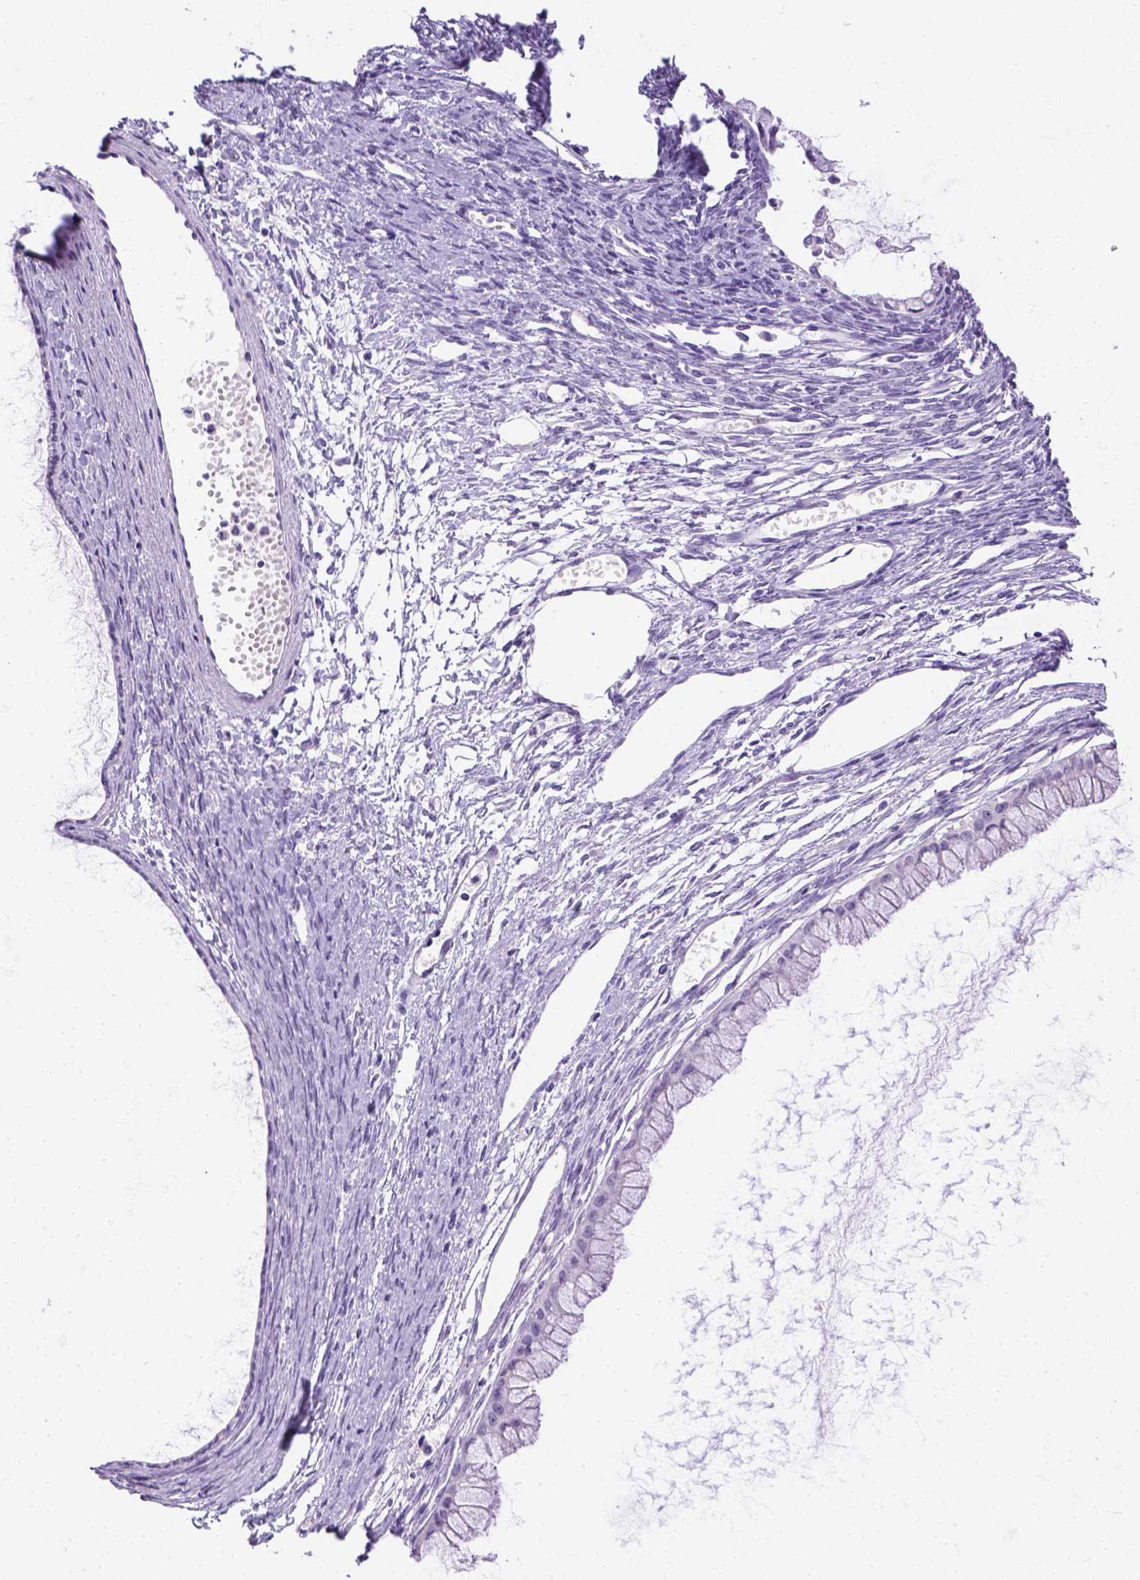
{"staining": {"intensity": "negative", "quantity": "none", "location": "none"}, "tissue": "ovarian cancer", "cell_type": "Tumor cells", "image_type": "cancer", "snomed": [{"axis": "morphology", "description": "Cystadenocarcinoma, mucinous, NOS"}, {"axis": "topography", "description": "Ovary"}], "caption": "Immunohistochemical staining of ovarian cancer exhibits no significant staining in tumor cells.", "gene": "TMEM38A", "patient": {"sex": "female", "age": 41}}